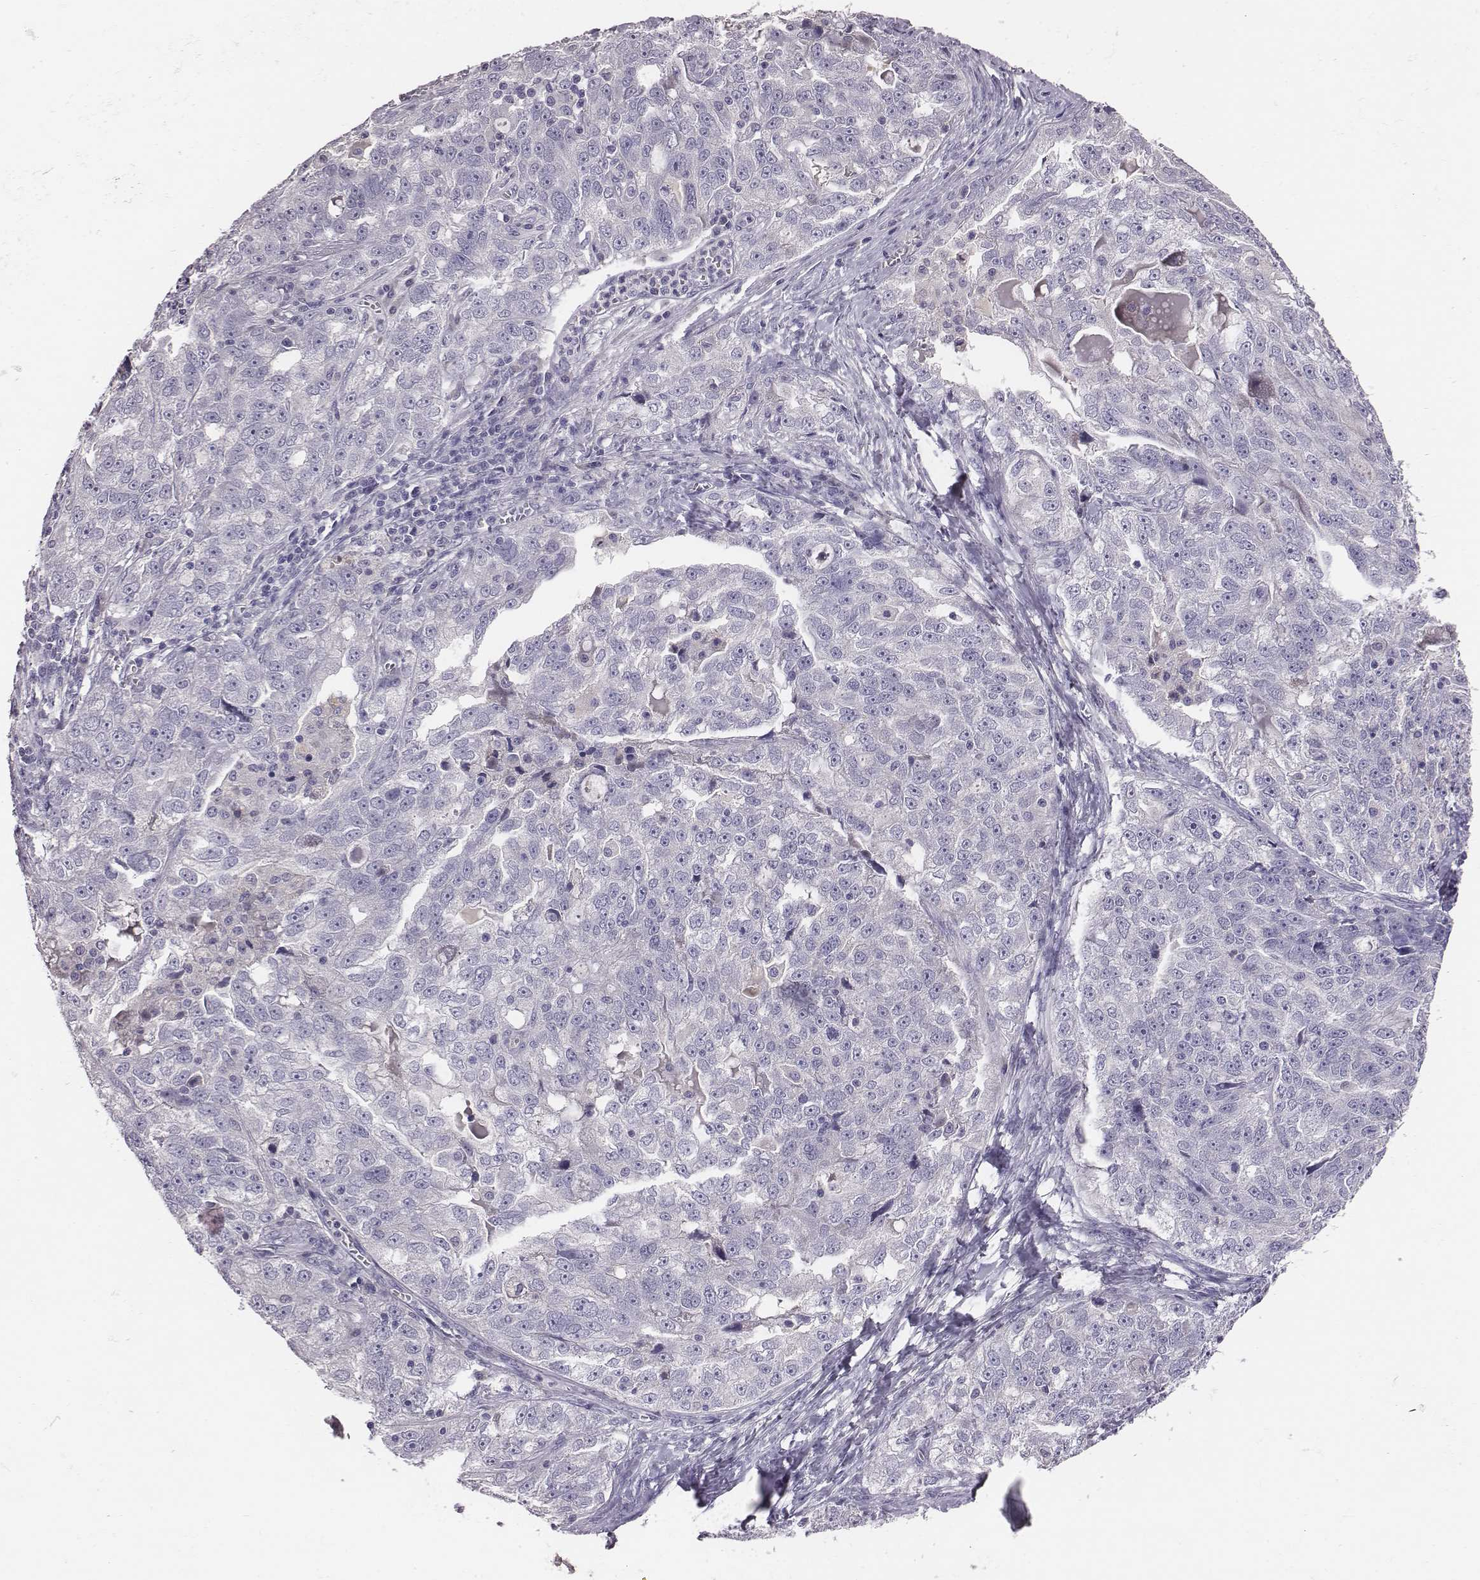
{"staining": {"intensity": "negative", "quantity": "none", "location": "none"}, "tissue": "ovarian cancer", "cell_type": "Tumor cells", "image_type": "cancer", "snomed": [{"axis": "morphology", "description": "Cystadenocarcinoma, serous, NOS"}, {"axis": "topography", "description": "Ovary"}], "caption": "Tumor cells are negative for protein expression in human ovarian cancer. (DAB immunohistochemistry (IHC), high magnification).", "gene": "EN1", "patient": {"sex": "female", "age": 51}}